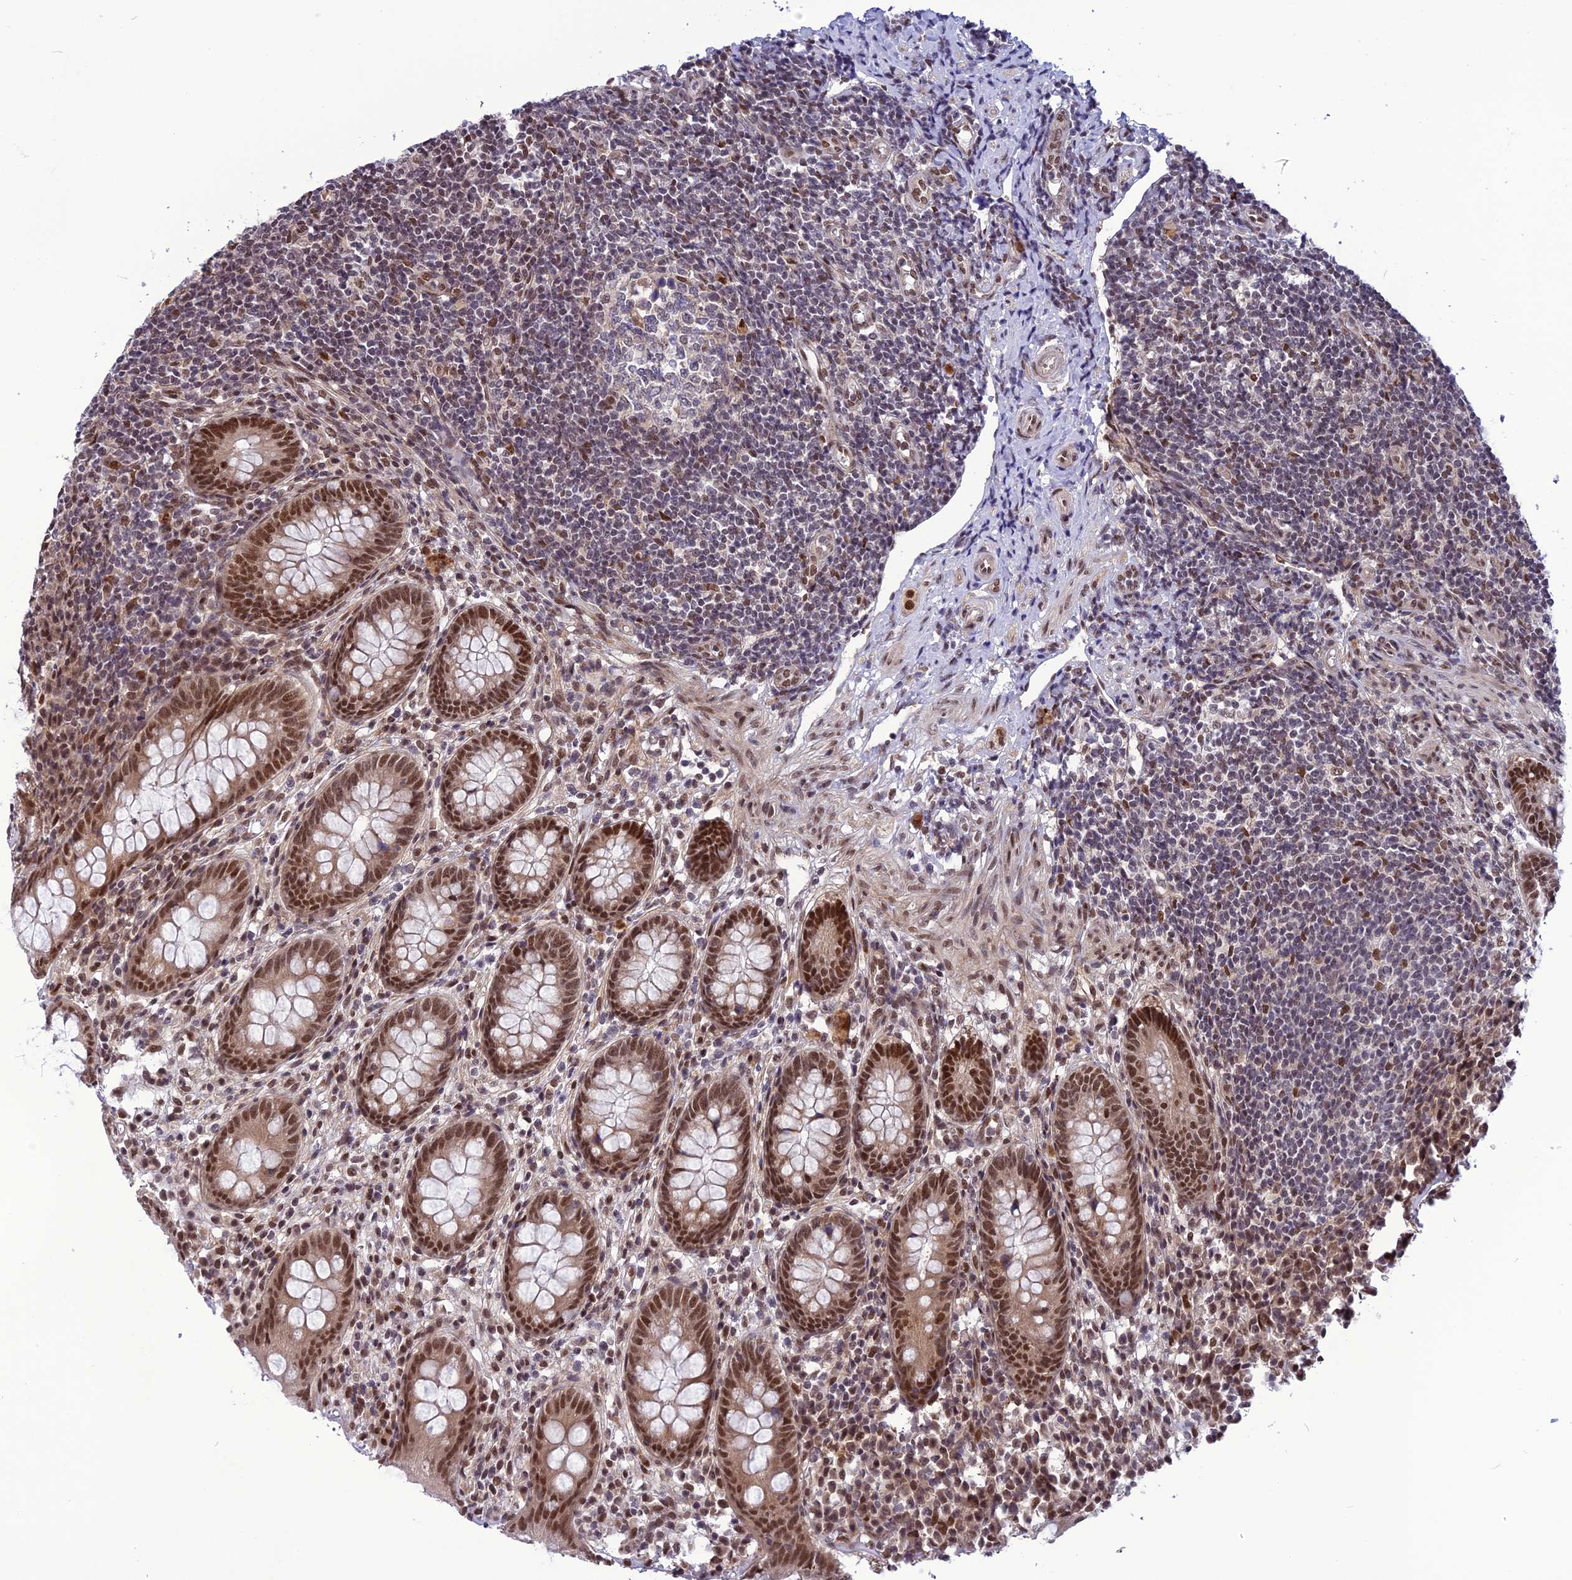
{"staining": {"intensity": "strong", "quantity": ">75%", "location": "cytoplasmic/membranous,nuclear"}, "tissue": "appendix", "cell_type": "Glandular cells", "image_type": "normal", "snomed": [{"axis": "morphology", "description": "Normal tissue, NOS"}, {"axis": "topography", "description": "Appendix"}], "caption": "Immunohistochemistry histopathology image of benign human appendix stained for a protein (brown), which demonstrates high levels of strong cytoplasmic/membranous,nuclear staining in approximately >75% of glandular cells.", "gene": "RTRAF", "patient": {"sex": "female", "age": 33}}